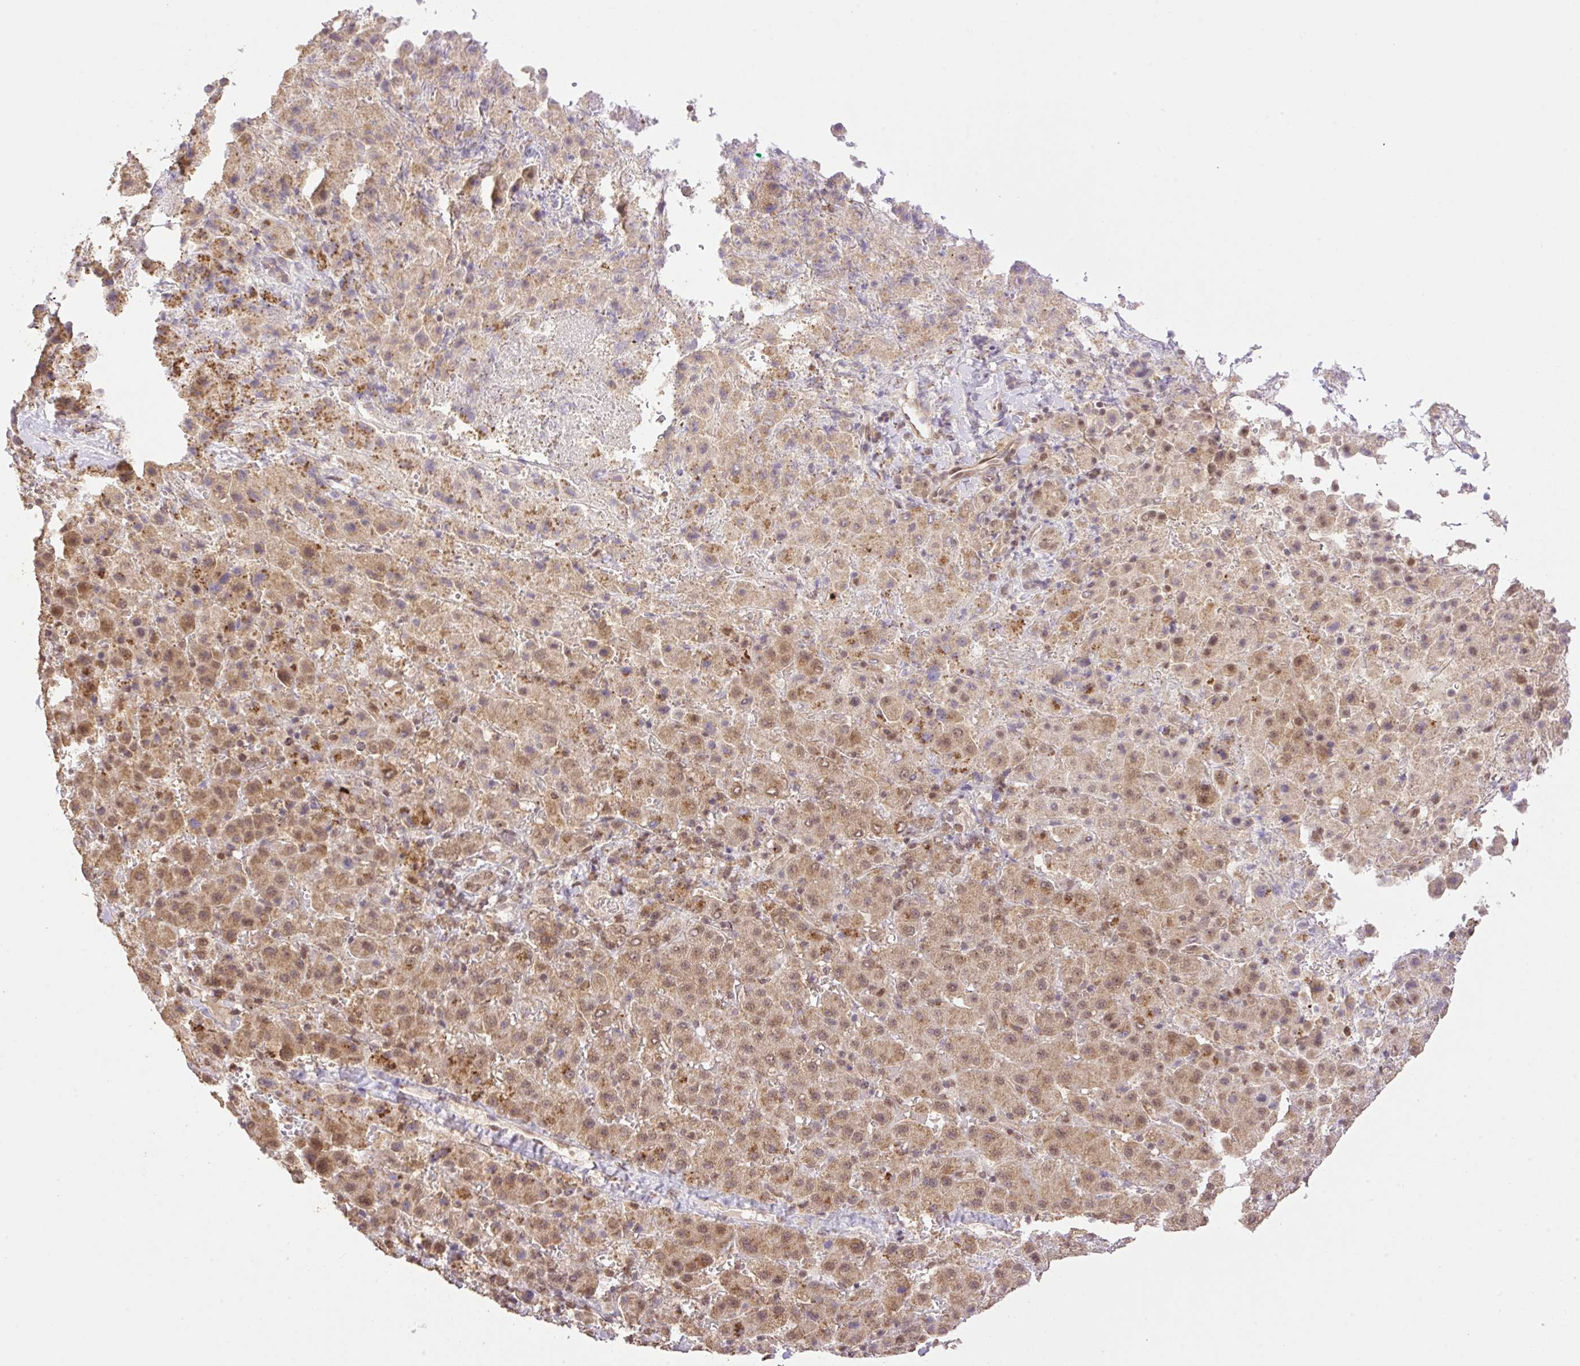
{"staining": {"intensity": "moderate", "quantity": ">75%", "location": "cytoplasmic/membranous,nuclear"}, "tissue": "liver cancer", "cell_type": "Tumor cells", "image_type": "cancer", "snomed": [{"axis": "morphology", "description": "Carcinoma, Hepatocellular, NOS"}, {"axis": "topography", "description": "Liver"}], "caption": "Immunohistochemistry of liver cancer displays medium levels of moderate cytoplasmic/membranous and nuclear positivity in about >75% of tumor cells.", "gene": "VPS25", "patient": {"sex": "female", "age": 58}}